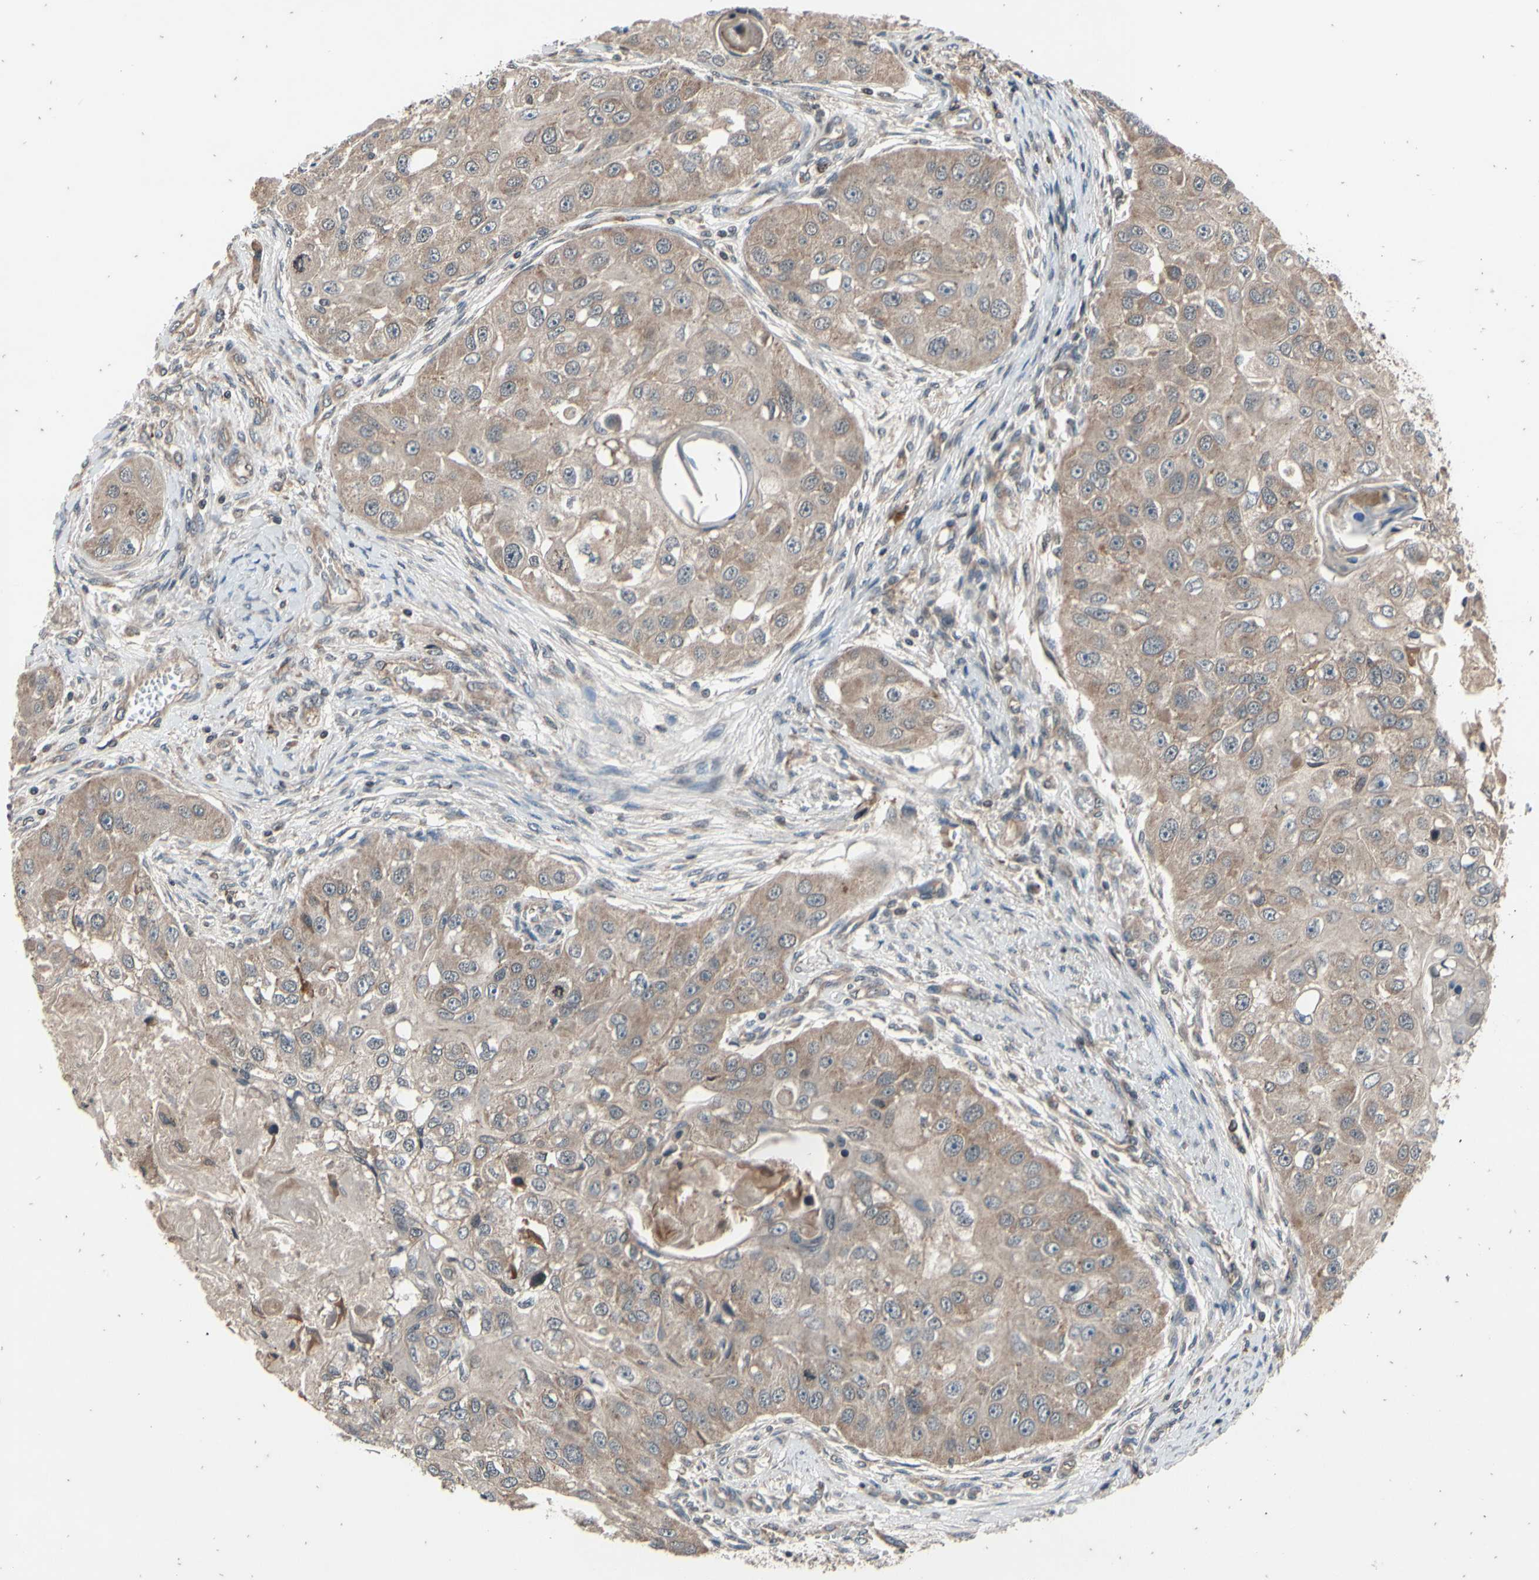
{"staining": {"intensity": "weak", "quantity": ">75%", "location": "cytoplasmic/membranous"}, "tissue": "head and neck cancer", "cell_type": "Tumor cells", "image_type": "cancer", "snomed": [{"axis": "morphology", "description": "Normal tissue, NOS"}, {"axis": "morphology", "description": "Squamous cell carcinoma, NOS"}, {"axis": "topography", "description": "Skeletal muscle"}, {"axis": "topography", "description": "Head-Neck"}], "caption": "A histopathology image of squamous cell carcinoma (head and neck) stained for a protein reveals weak cytoplasmic/membranous brown staining in tumor cells.", "gene": "MBTPS2", "patient": {"sex": "male", "age": 51}}